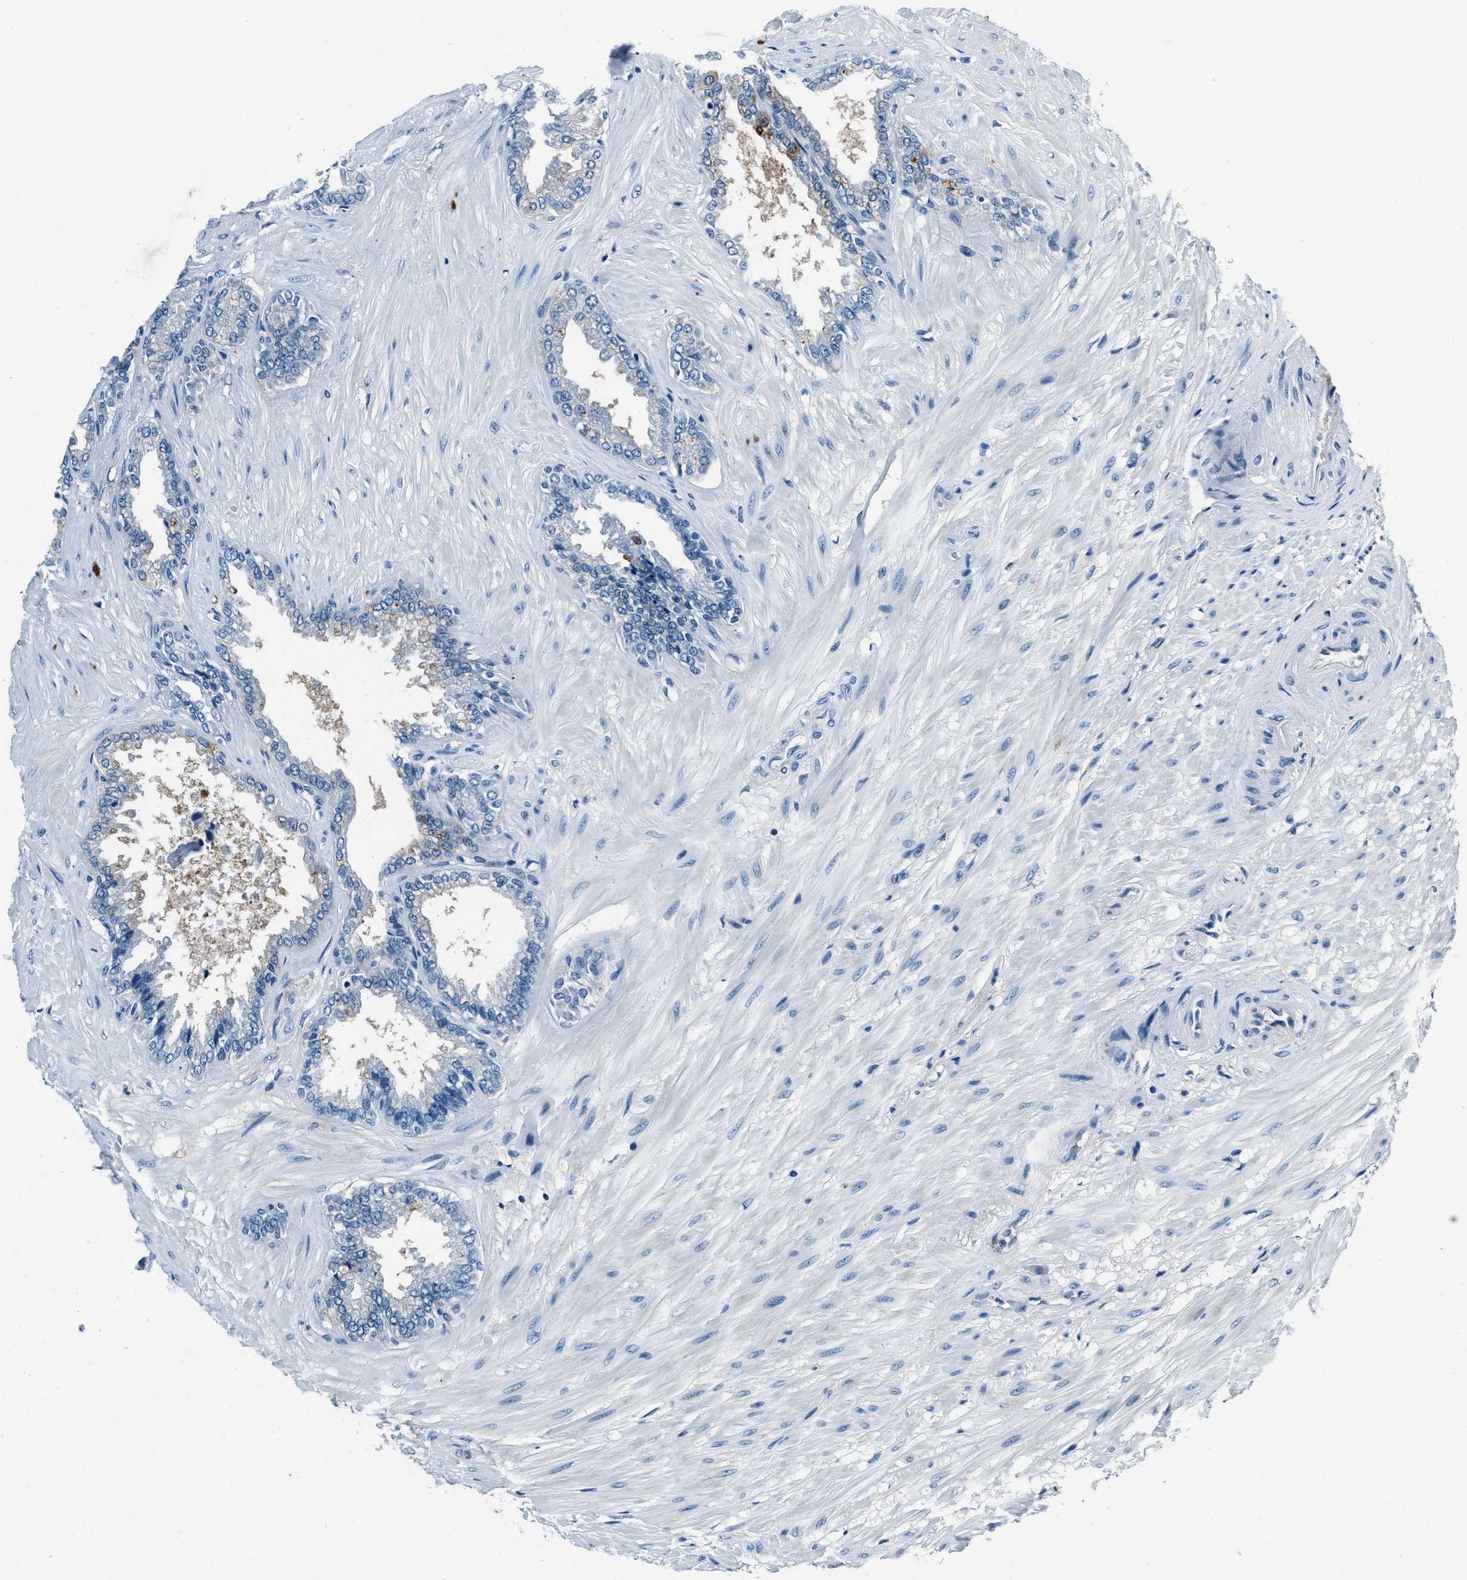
{"staining": {"intensity": "negative", "quantity": "none", "location": "none"}, "tissue": "seminal vesicle", "cell_type": "Glandular cells", "image_type": "normal", "snomed": [{"axis": "morphology", "description": "Normal tissue, NOS"}, {"axis": "topography", "description": "Seminal veicle"}], "caption": "DAB (3,3'-diaminobenzidine) immunohistochemical staining of normal human seminal vesicle demonstrates no significant expression in glandular cells. (DAB (3,3'-diaminobenzidine) immunohistochemistry (IHC) with hematoxylin counter stain).", "gene": "PTPDC1", "patient": {"sex": "male", "age": 46}}